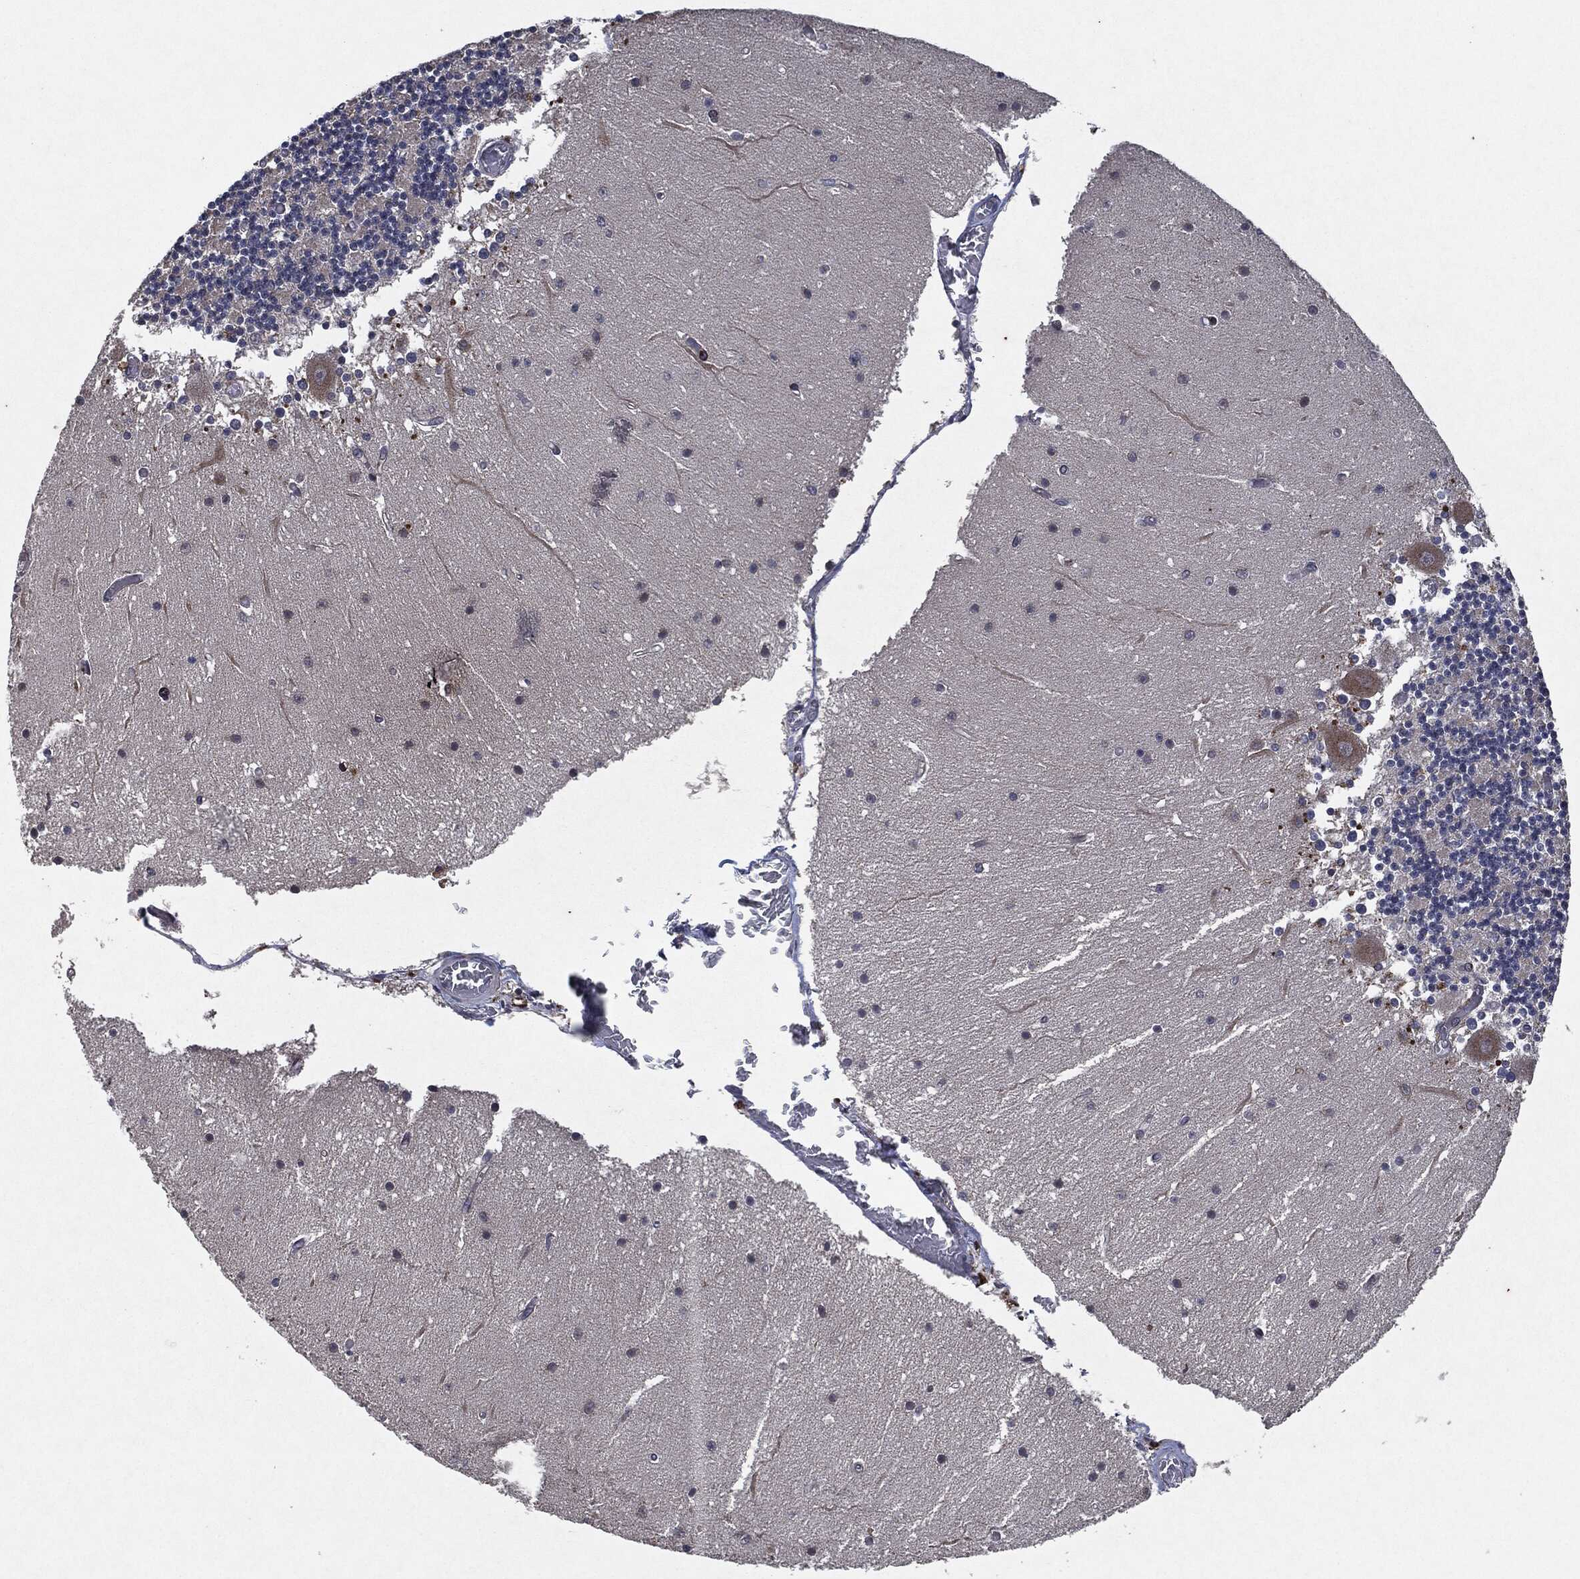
{"staining": {"intensity": "negative", "quantity": "none", "location": "none"}, "tissue": "cerebellum", "cell_type": "Cells in granular layer", "image_type": "normal", "snomed": [{"axis": "morphology", "description": "Normal tissue, NOS"}, {"axis": "topography", "description": "Cerebellum"}], "caption": "Immunohistochemistry (IHC) of benign cerebellum exhibits no positivity in cells in granular layer.", "gene": "SLC31A2", "patient": {"sex": "female", "age": 28}}